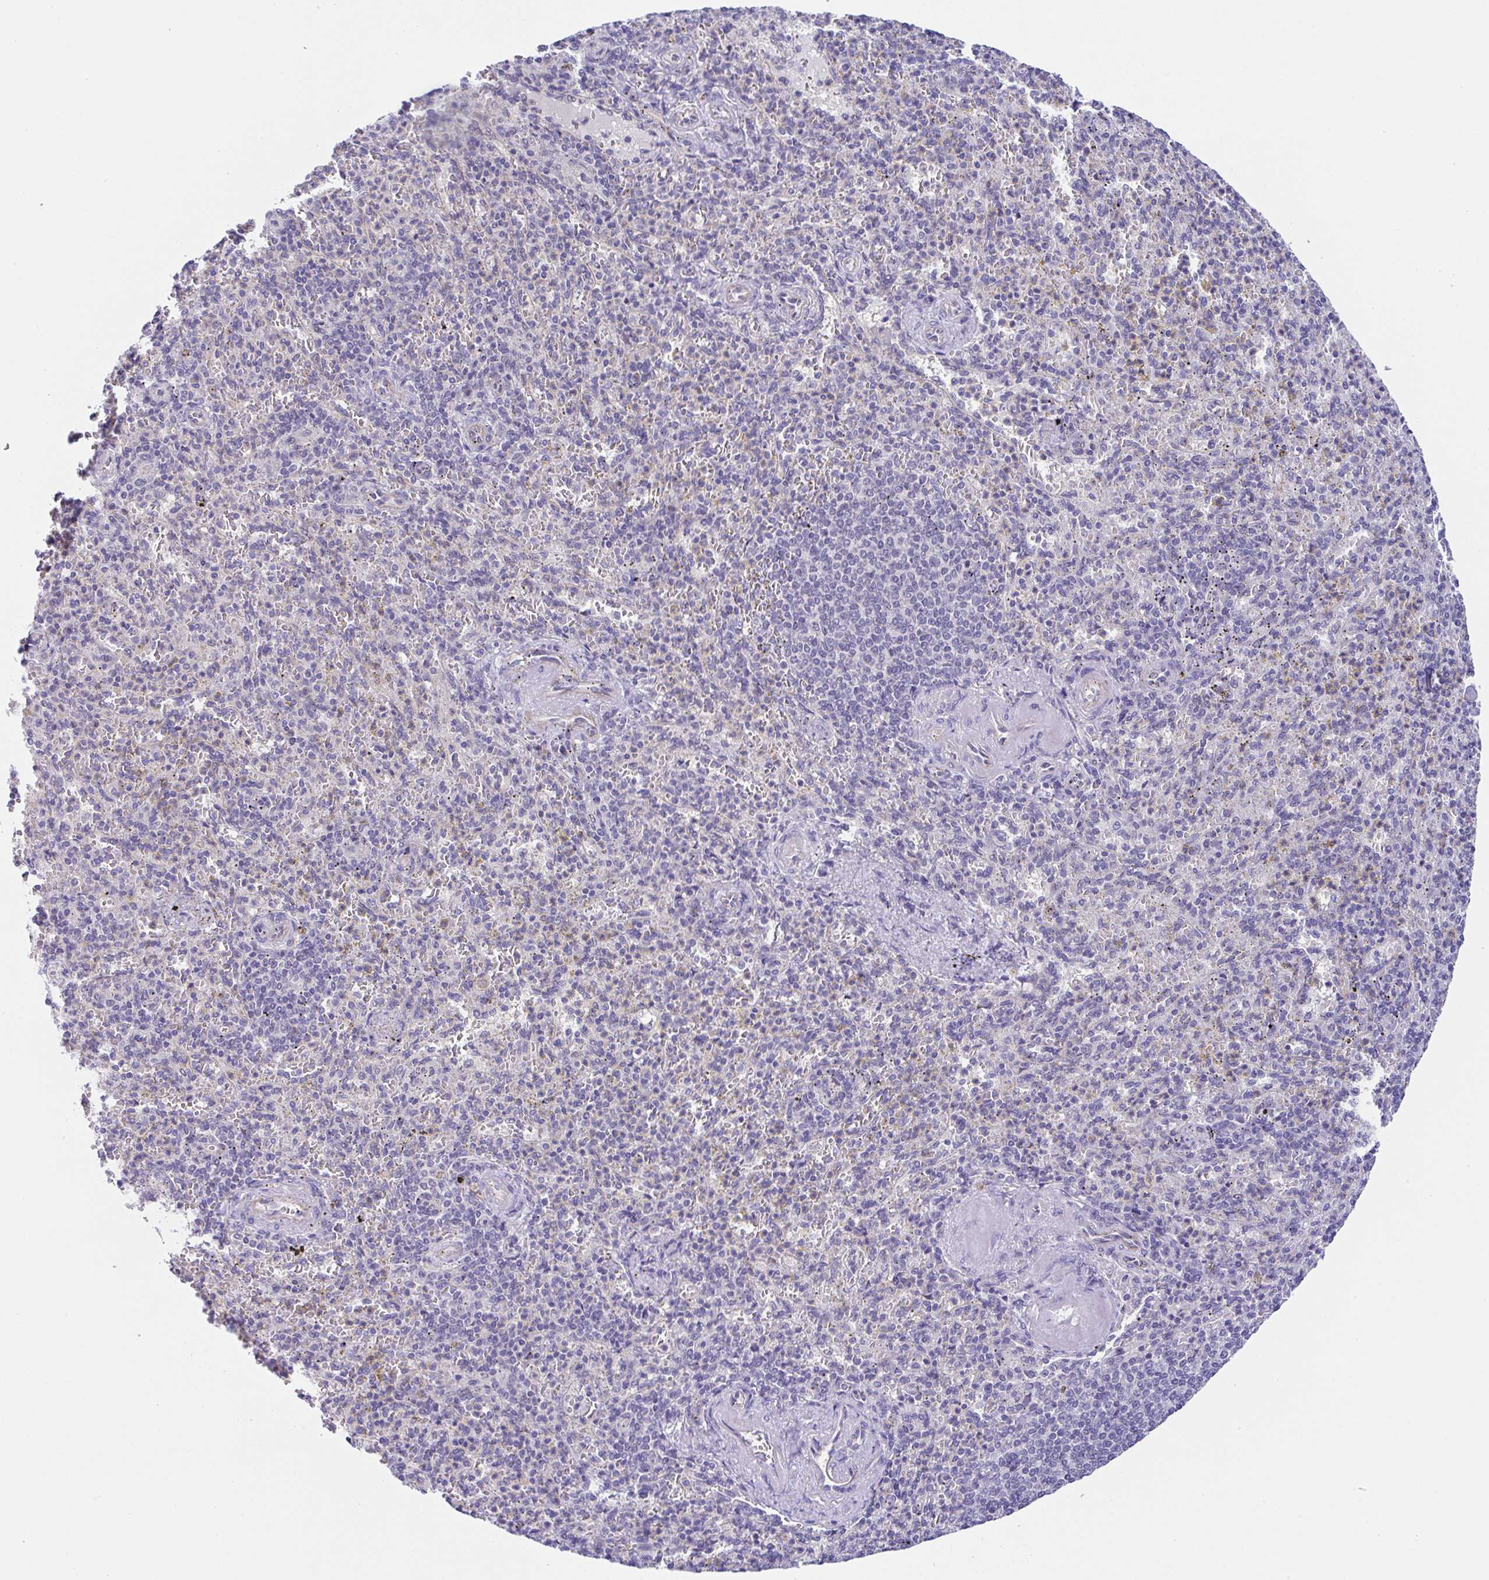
{"staining": {"intensity": "negative", "quantity": "none", "location": "none"}, "tissue": "spleen", "cell_type": "Cells in red pulp", "image_type": "normal", "snomed": [{"axis": "morphology", "description": "Normal tissue, NOS"}, {"axis": "topography", "description": "Spleen"}], "caption": "Immunohistochemistry image of benign spleen: human spleen stained with DAB exhibits no significant protein expression in cells in red pulp. (Stains: DAB (3,3'-diaminobenzidine) IHC with hematoxylin counter stain, Microscopy: brightfield microscopy at high magnification).", "gene": "CGNL1", "patient": {"sex": "female", "age": 74}}